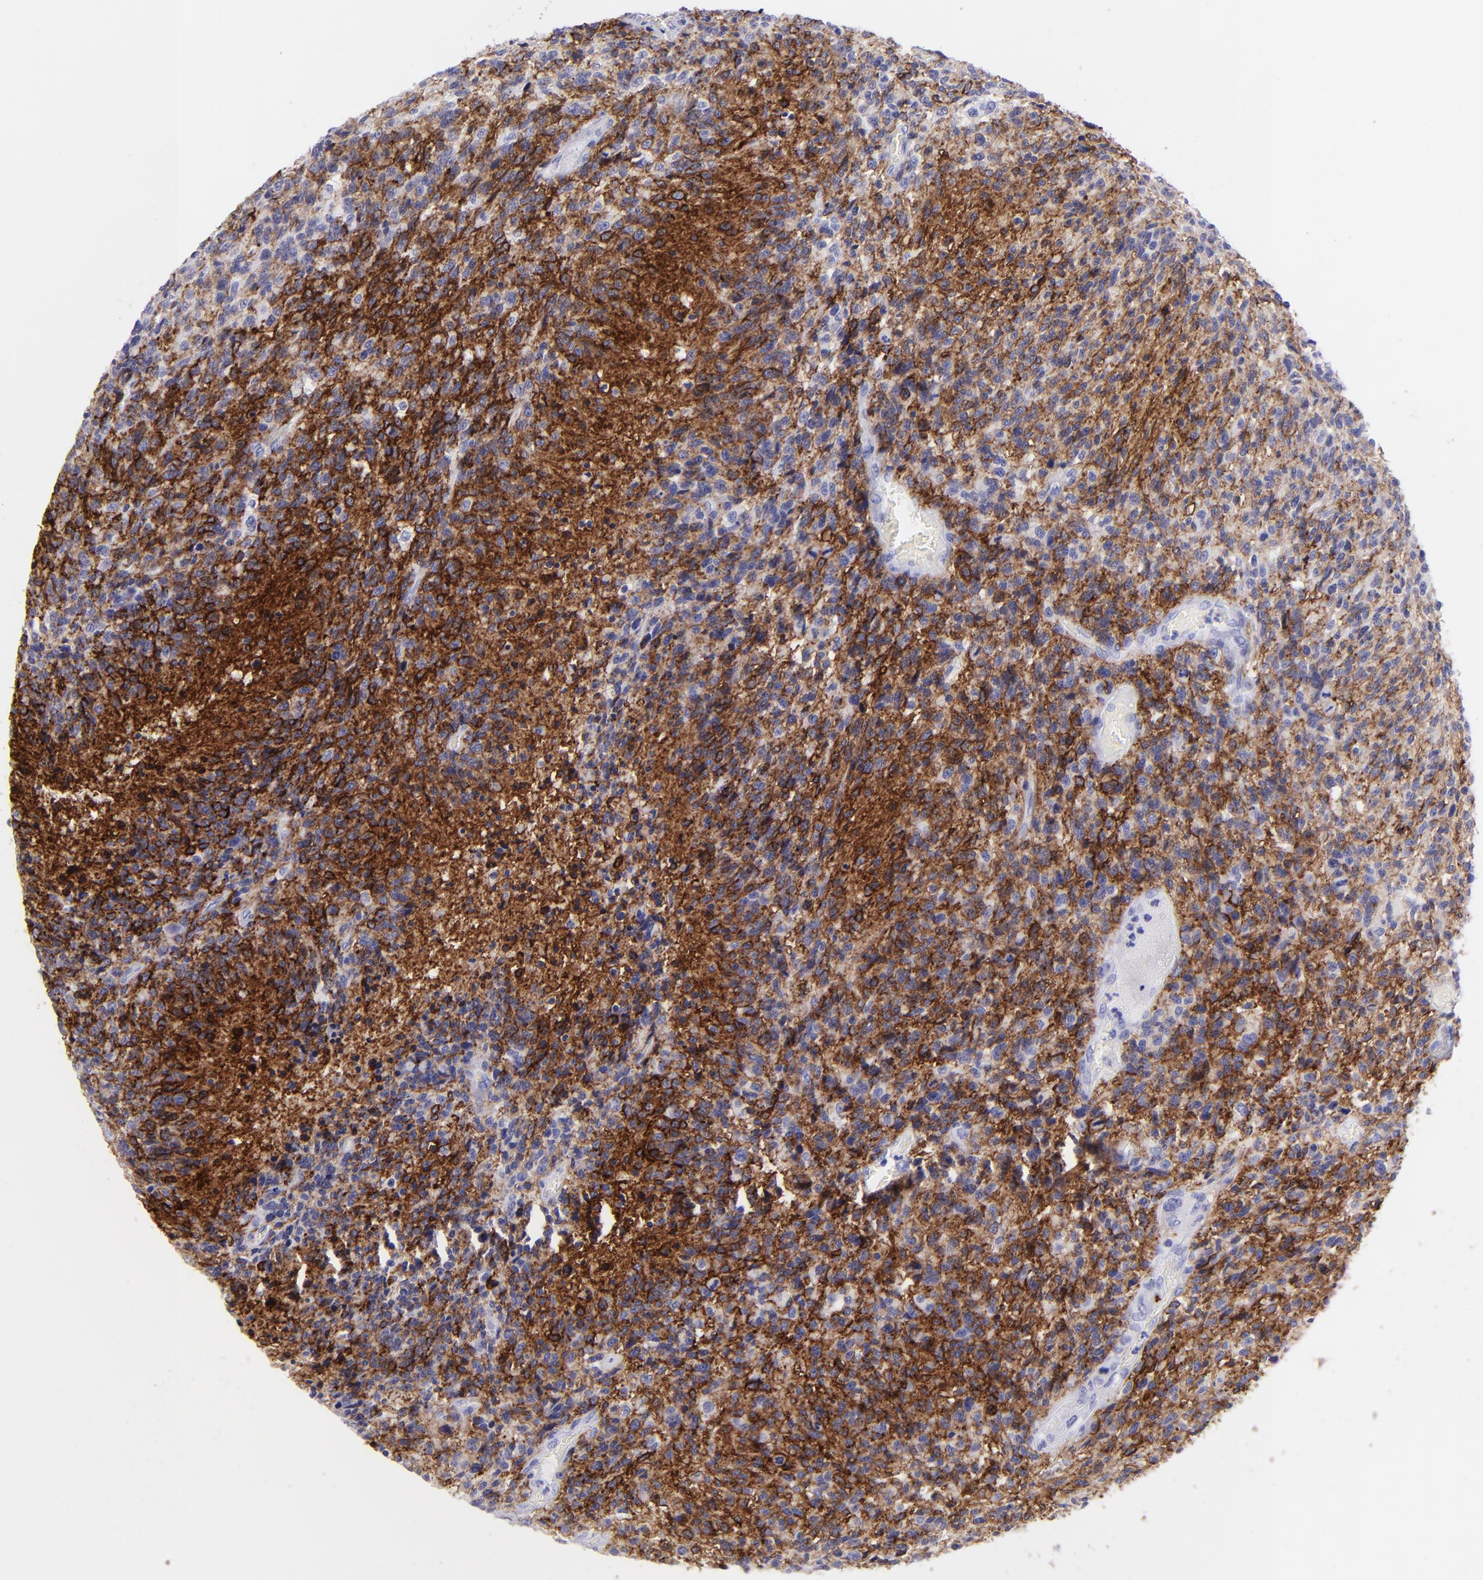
{"staining": {"intensity": "negative", "quantity": "none", "location": "none"}, "tissue": "glioma", "cell_type": "Tumor cells", "image_type": "cancer", "snomed": [{"axis": "morphology", "description": "Glioma, malignant, High grade"}, {"axis": "topography", "description": "Brain"}], "caption": "The histopathology image demonstrates no significant expression in tumor cells of malignant glioma (high-grade).", "gene": "SLC1A3", "patient": {"sex": "male", "age": 36}}